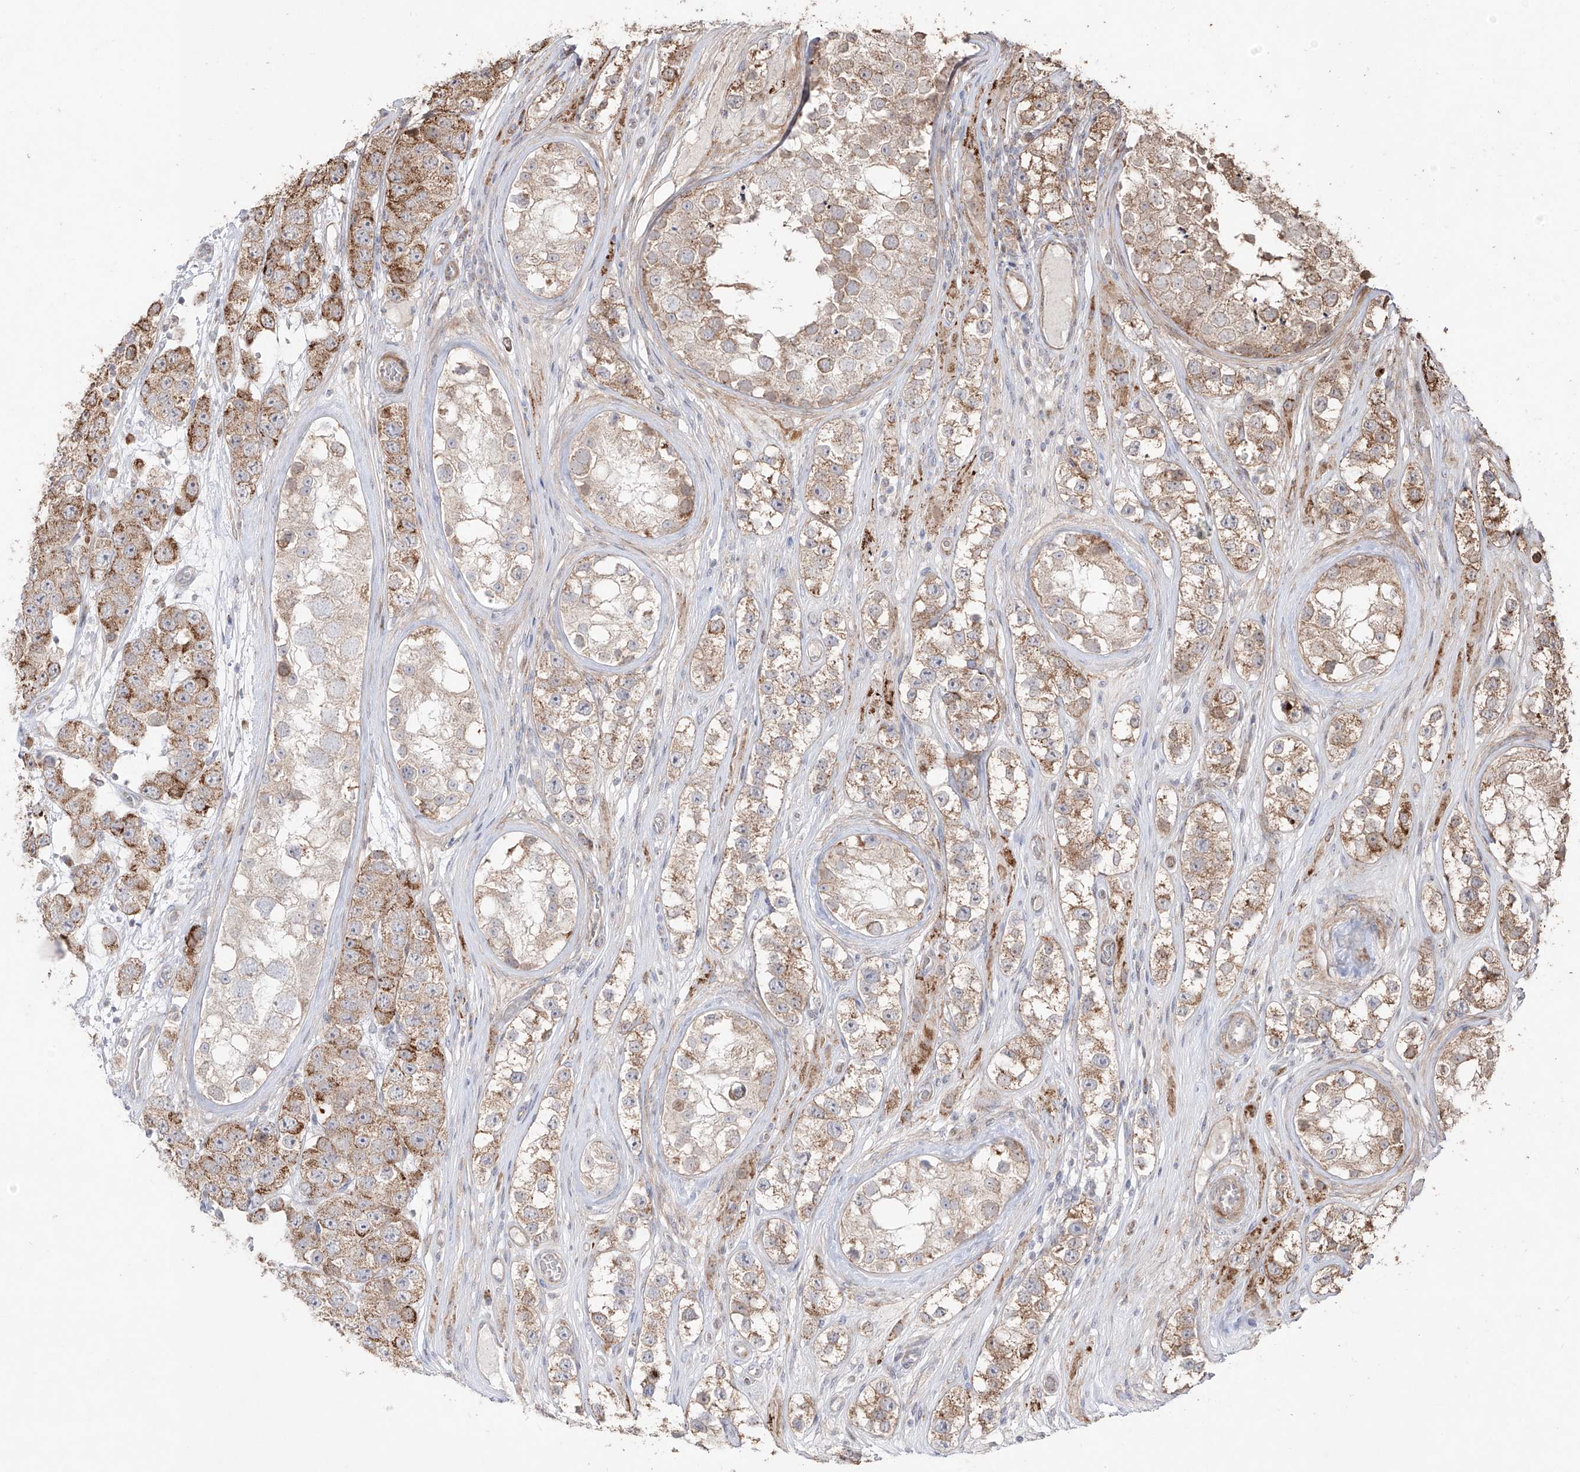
{"staining": {"intensity": "moderate", "quantity": ">75%", "location": "cytoplasmic/membranous"}, "tissue": "testis cancer", "cell_type": "Tumor cells", "image_type": "cancer", "snomed": [{"axis": "morphology", "description": "Seminoma, NOS"}, {"axis": "topography", "description": "Testis"}], "caption": "A medium amount of moderate cytoplasmic/membranous positivity is identified in about >75% of tumor cells in testis cancer (seminoma) tissue.", "gene": "YKT6", "patient": {"sex": "male", "age": 28}}